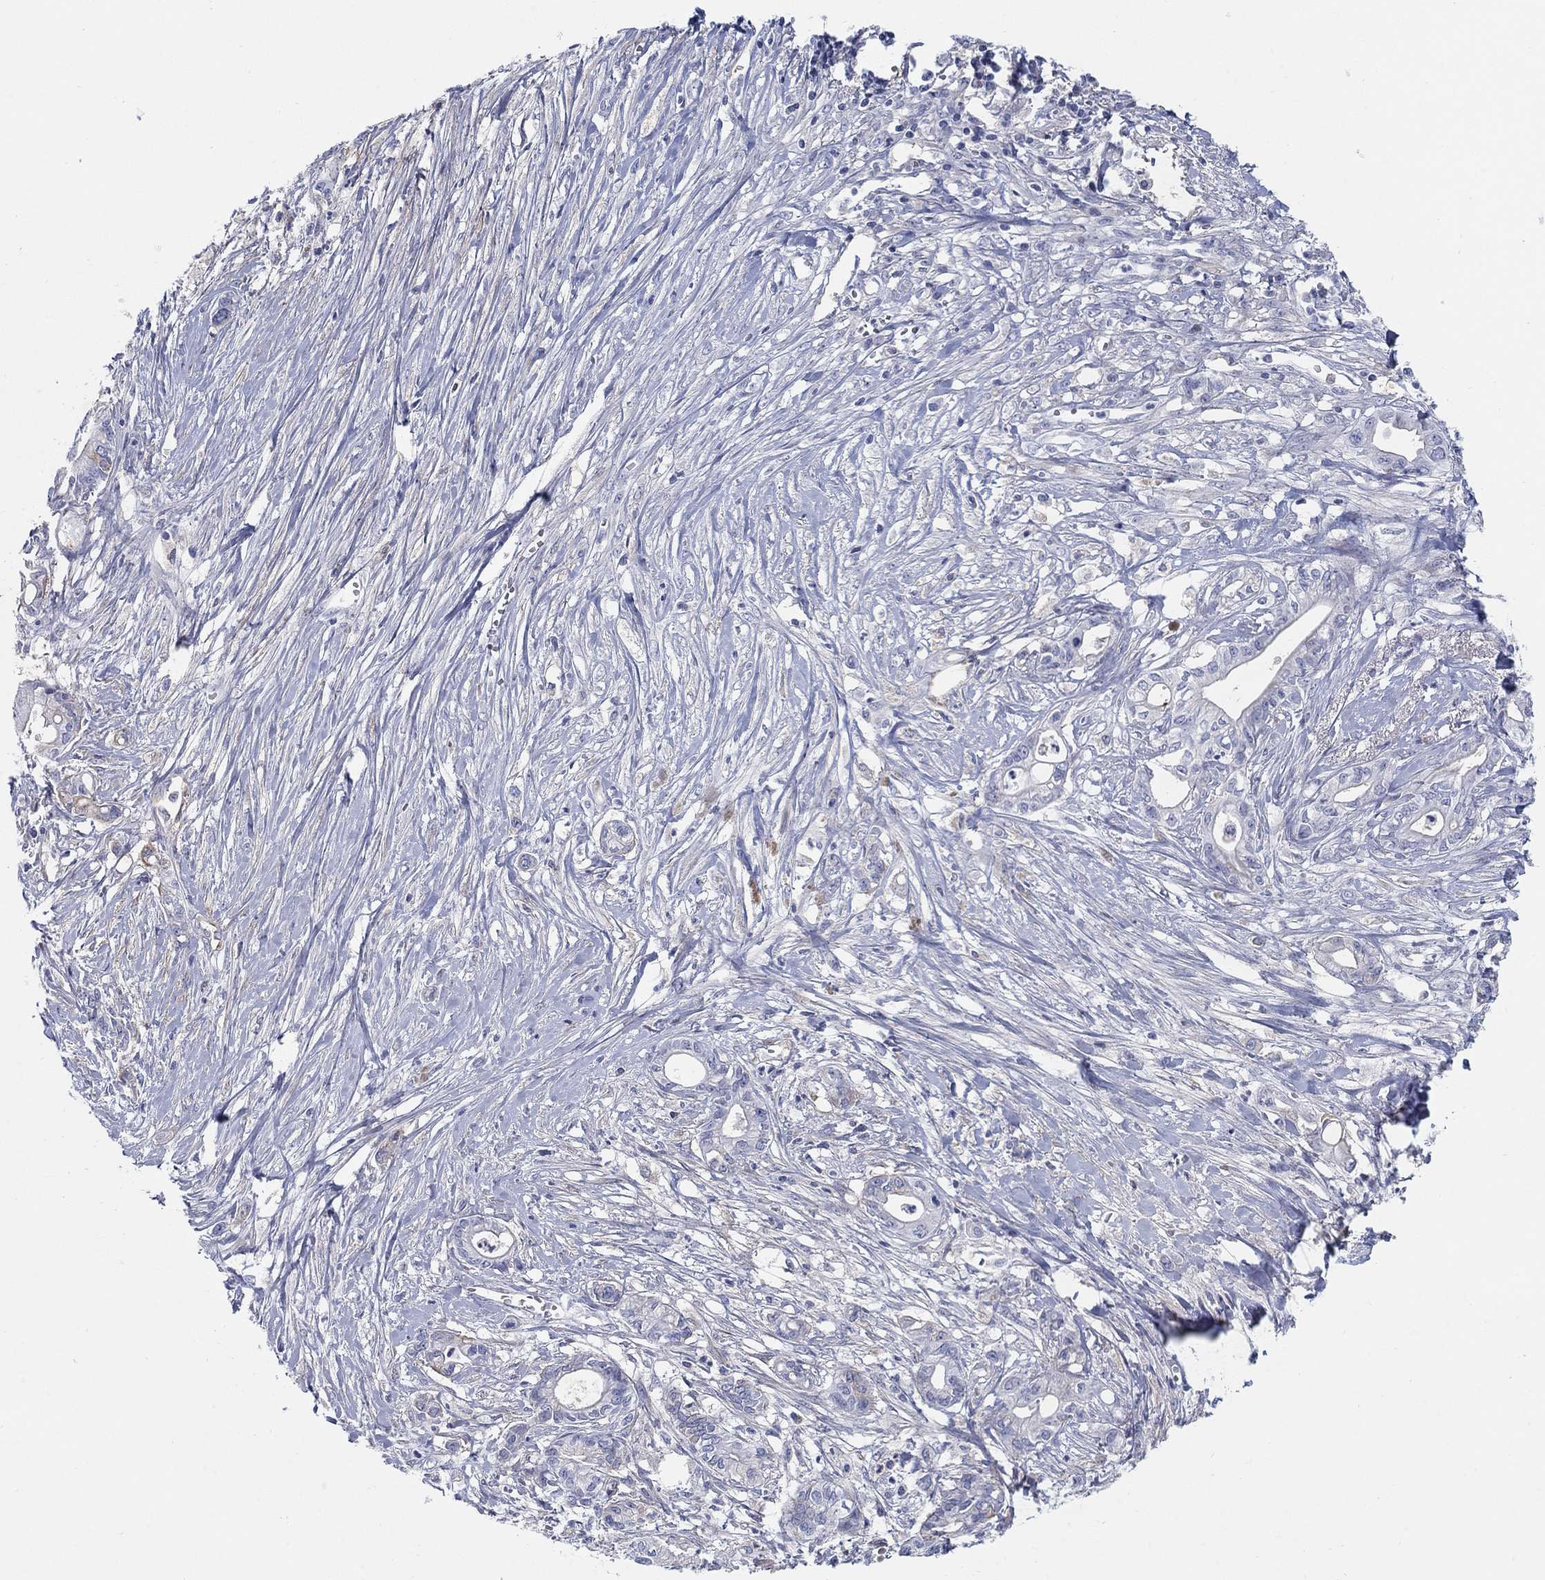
{"staining": {"intensity": "negative", "quantity": "none", "location": "none"}, "tissue": "pancreatic cancer", "cell_type": "Tumor cells", "image_type": "cancer", "snomed": [{"axis": "morphology", "description": "Adenocarcinoma, NOS"}, {"axis": "topography", "description": "Pancreas"}], "caption": "High magnification brightfield microscopy of pancreatic adenocarcinoma stained with DAB (brown) and counterstained with hematoxylin (blue): tumor cells show no significant positivity.", "gene": "HEATR4", "patient": {"sex": "male", "age": 71}}